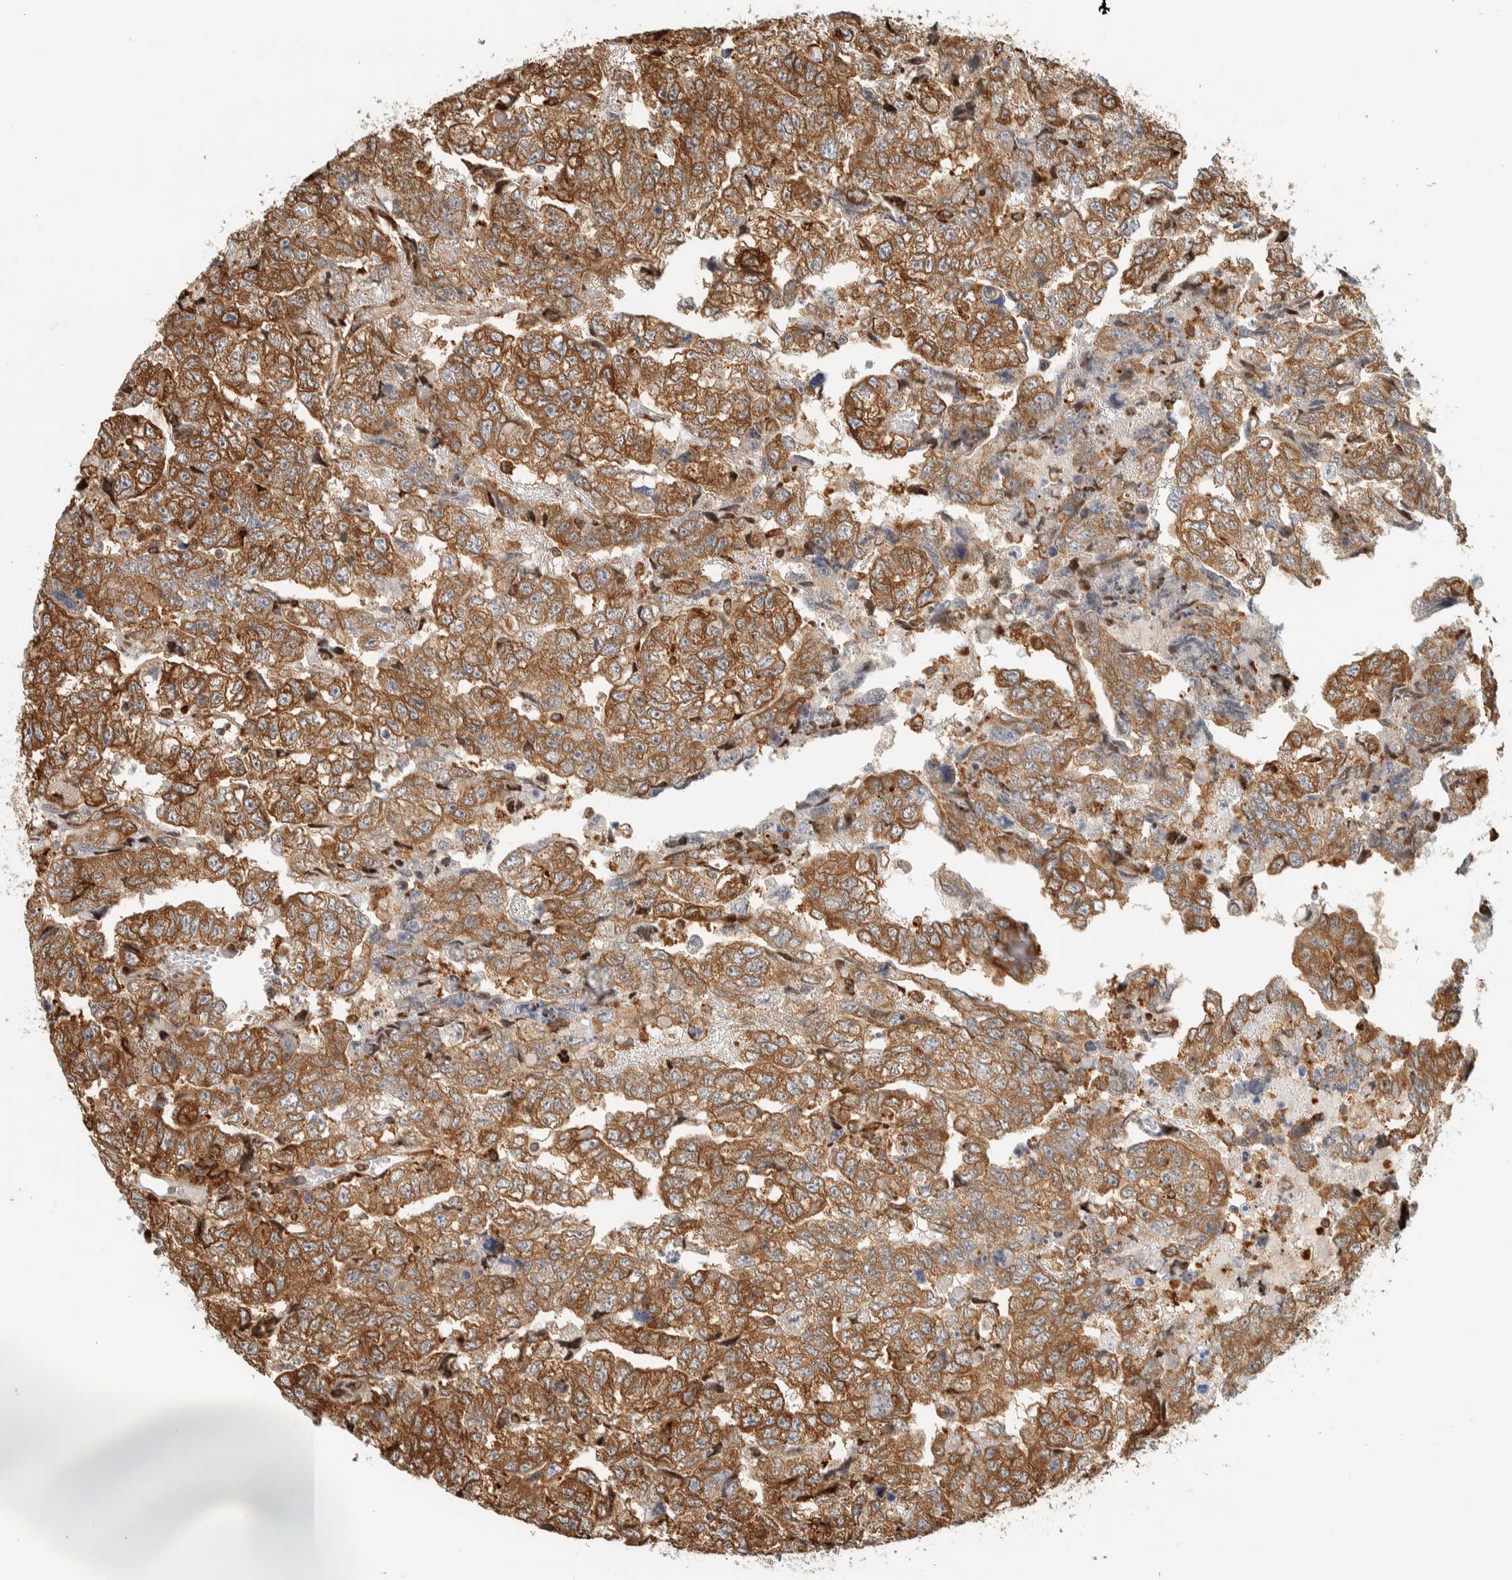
{"staining": {"intensity": "strong", "quantity": ">75%", "location": "cytoplasmic/membranous"}, "tissue": "testis cancer", "cell_type": "Tumor cells", "image_type": "cancer", "snomed": [{"axis": "morphology", "description": "Carcinoma, Embryonal, NOS"}, {"axis": "topography", "description": "Testis"}], "caption": "An image of human testis cancer (embryonal carcinoma) stained for a protein displays strong cytoplasmic/membranous brown staining in tumor cells.", "gene": "LLGL2", "patient": {"sex": "male", "age": 36}}